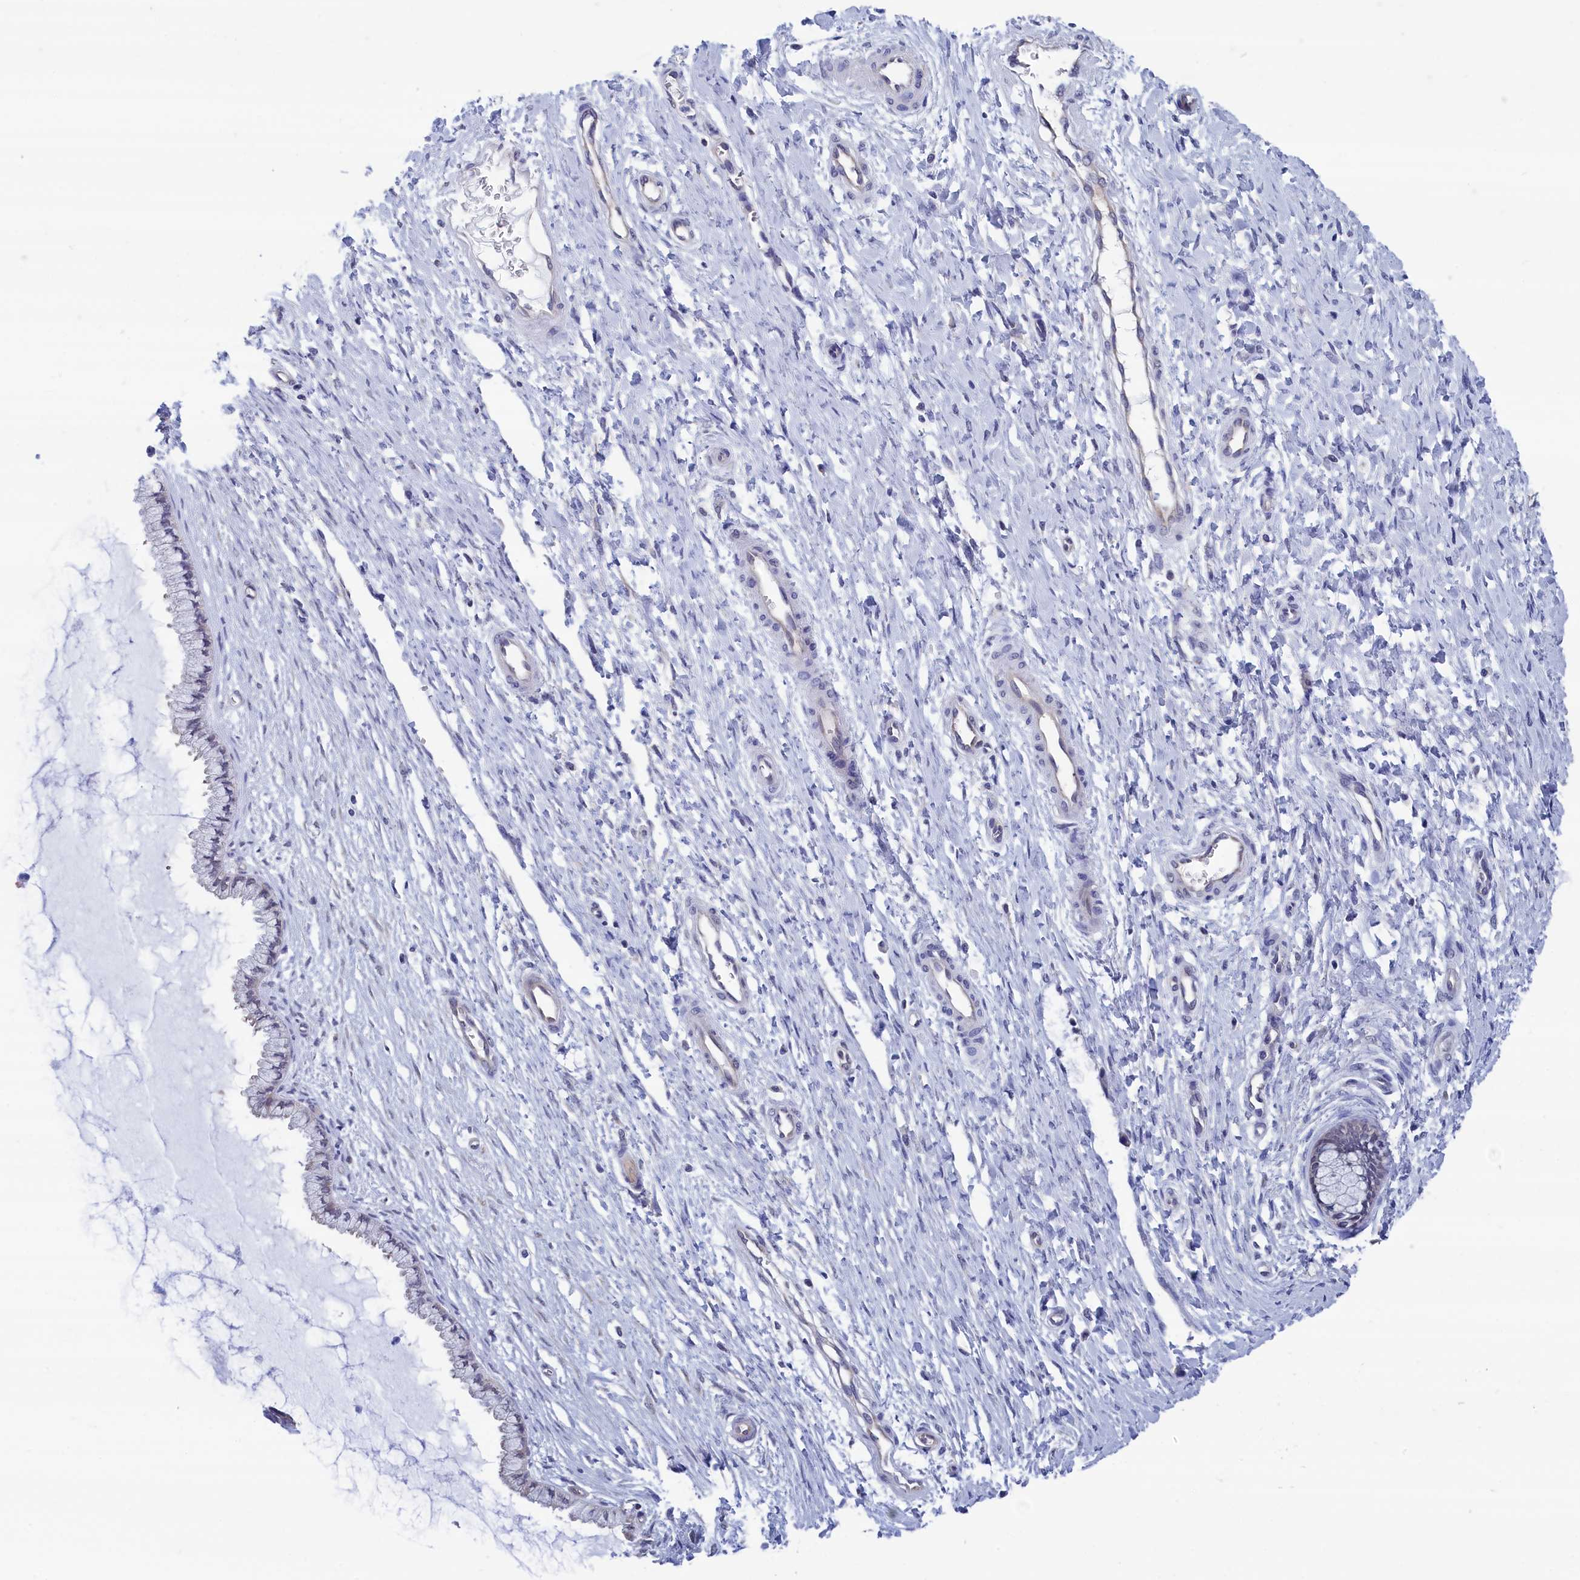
{"staining": {"intensity": "negative", "quantity": "none", "location": "none"}, "tissue": "cervix", "cell_type": "Glandular cells", "image_type": "normal", "snomed": [{"axis": "morphology", "description": "Normal tissue, NOS"}, {"axis": "topography", "description": "Cervix"}], "caption": "This is an immunohistochemistry (IHC) histopathology image of normal cervix. There is no positivity in glandular cells.", "gene": "PGP", "patient": {"sex": "female", "age": 55}}